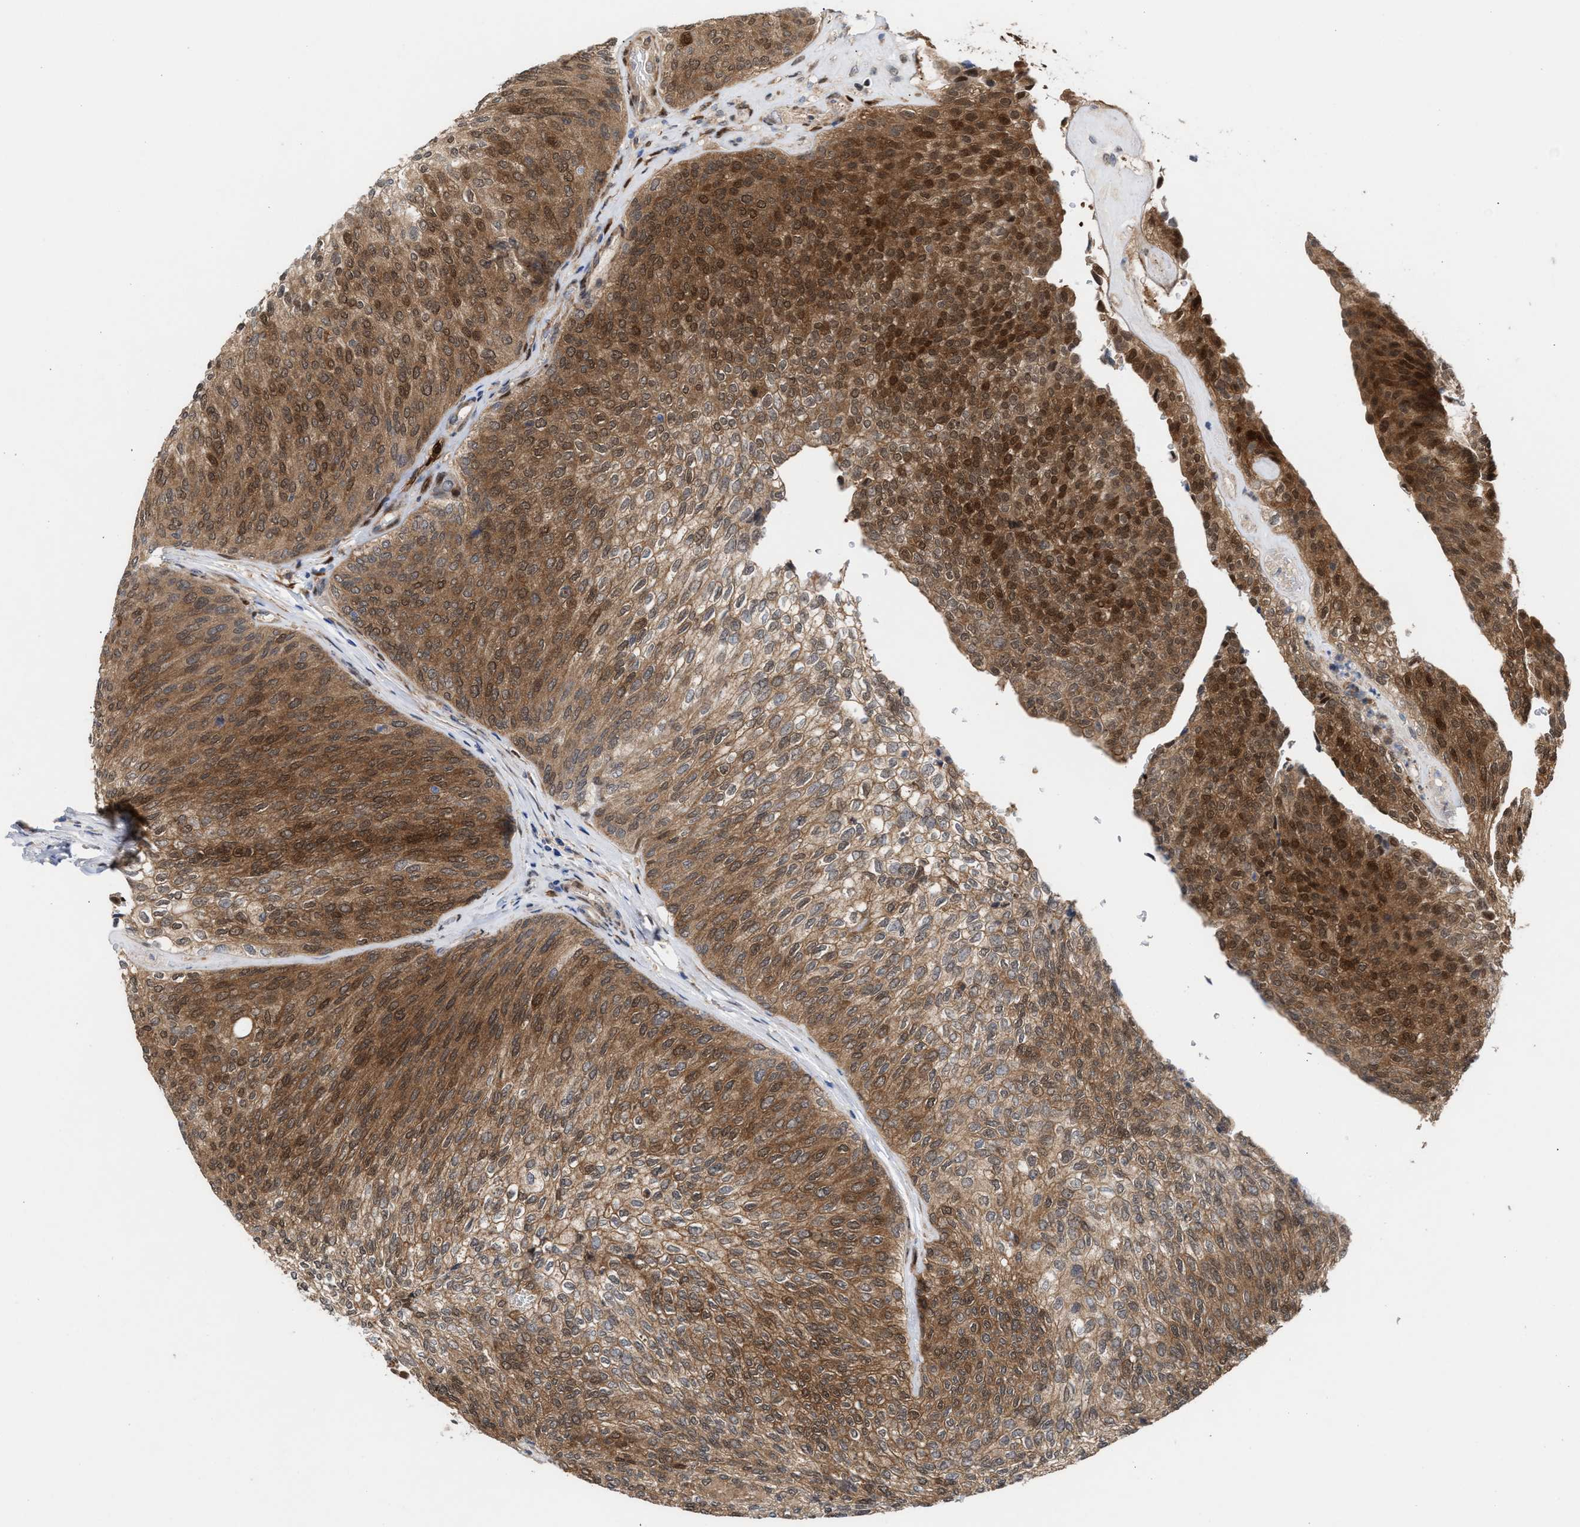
{"staining": {"intensity": "strong", "quantity": ">75%", "location": "cytoplasmic/membranous,nuclear"}, "tissue": "urothelial cancer", "cell_type": "Tumor cells", "image_type": "cancer", "snomed": [{"axis": "morphology", "description": "Urothelial carcinoma, Low grade"}, {"axis": "topography", "description": "Urinary bladder"}], "caption": "Tumor cells reveal strong cytoplasmic/membranous and nuclear expression in approximately >75% of cells in urothelial carcinoma (low-grade). The staining is performed using DAB brown chromogen to label protein expression. The nuclei are counter-stained blue using hematoxylin.", "gene": "TP53I3", "patient": {"sex": "female", "age": 79}}